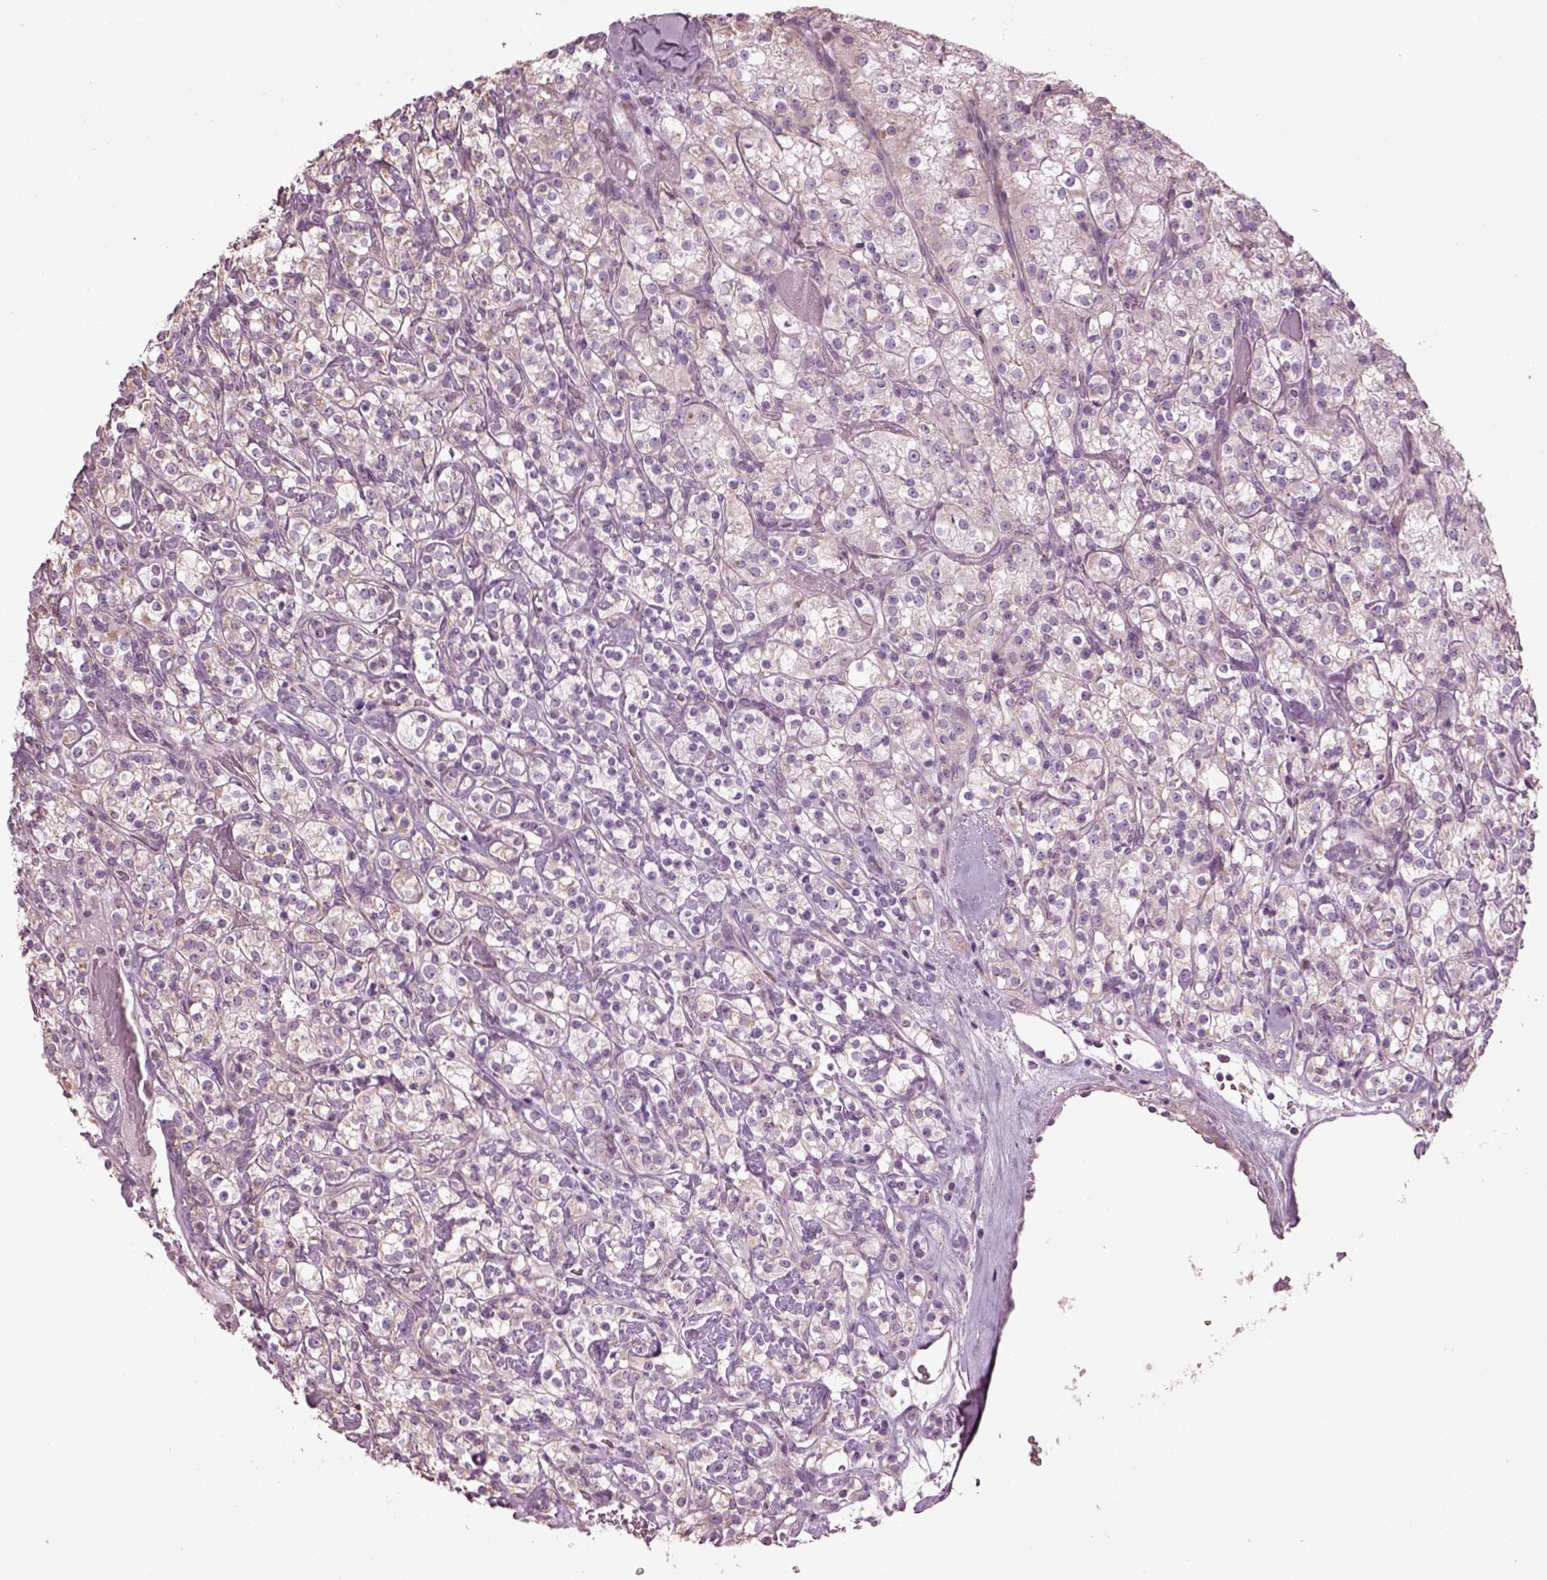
{"staining": {"intensity": "negative", "quantity": "none", "location": "none"}, "tissue": "renal cancer", "cell_type": "Tumor cells", "image_type": "cancer", "snomed": [{"axis": "morphology", "description": "Adenocarcinoma, NOS"}, {"axis": "topography", "description": "Kidney"}], "caption": "A histopathology image of human renal cancer (adenocarcinoma) is negative for staining in tumor cells.", "gene": "SPATA7", "patient": {"sex": "male", "age": 77}}